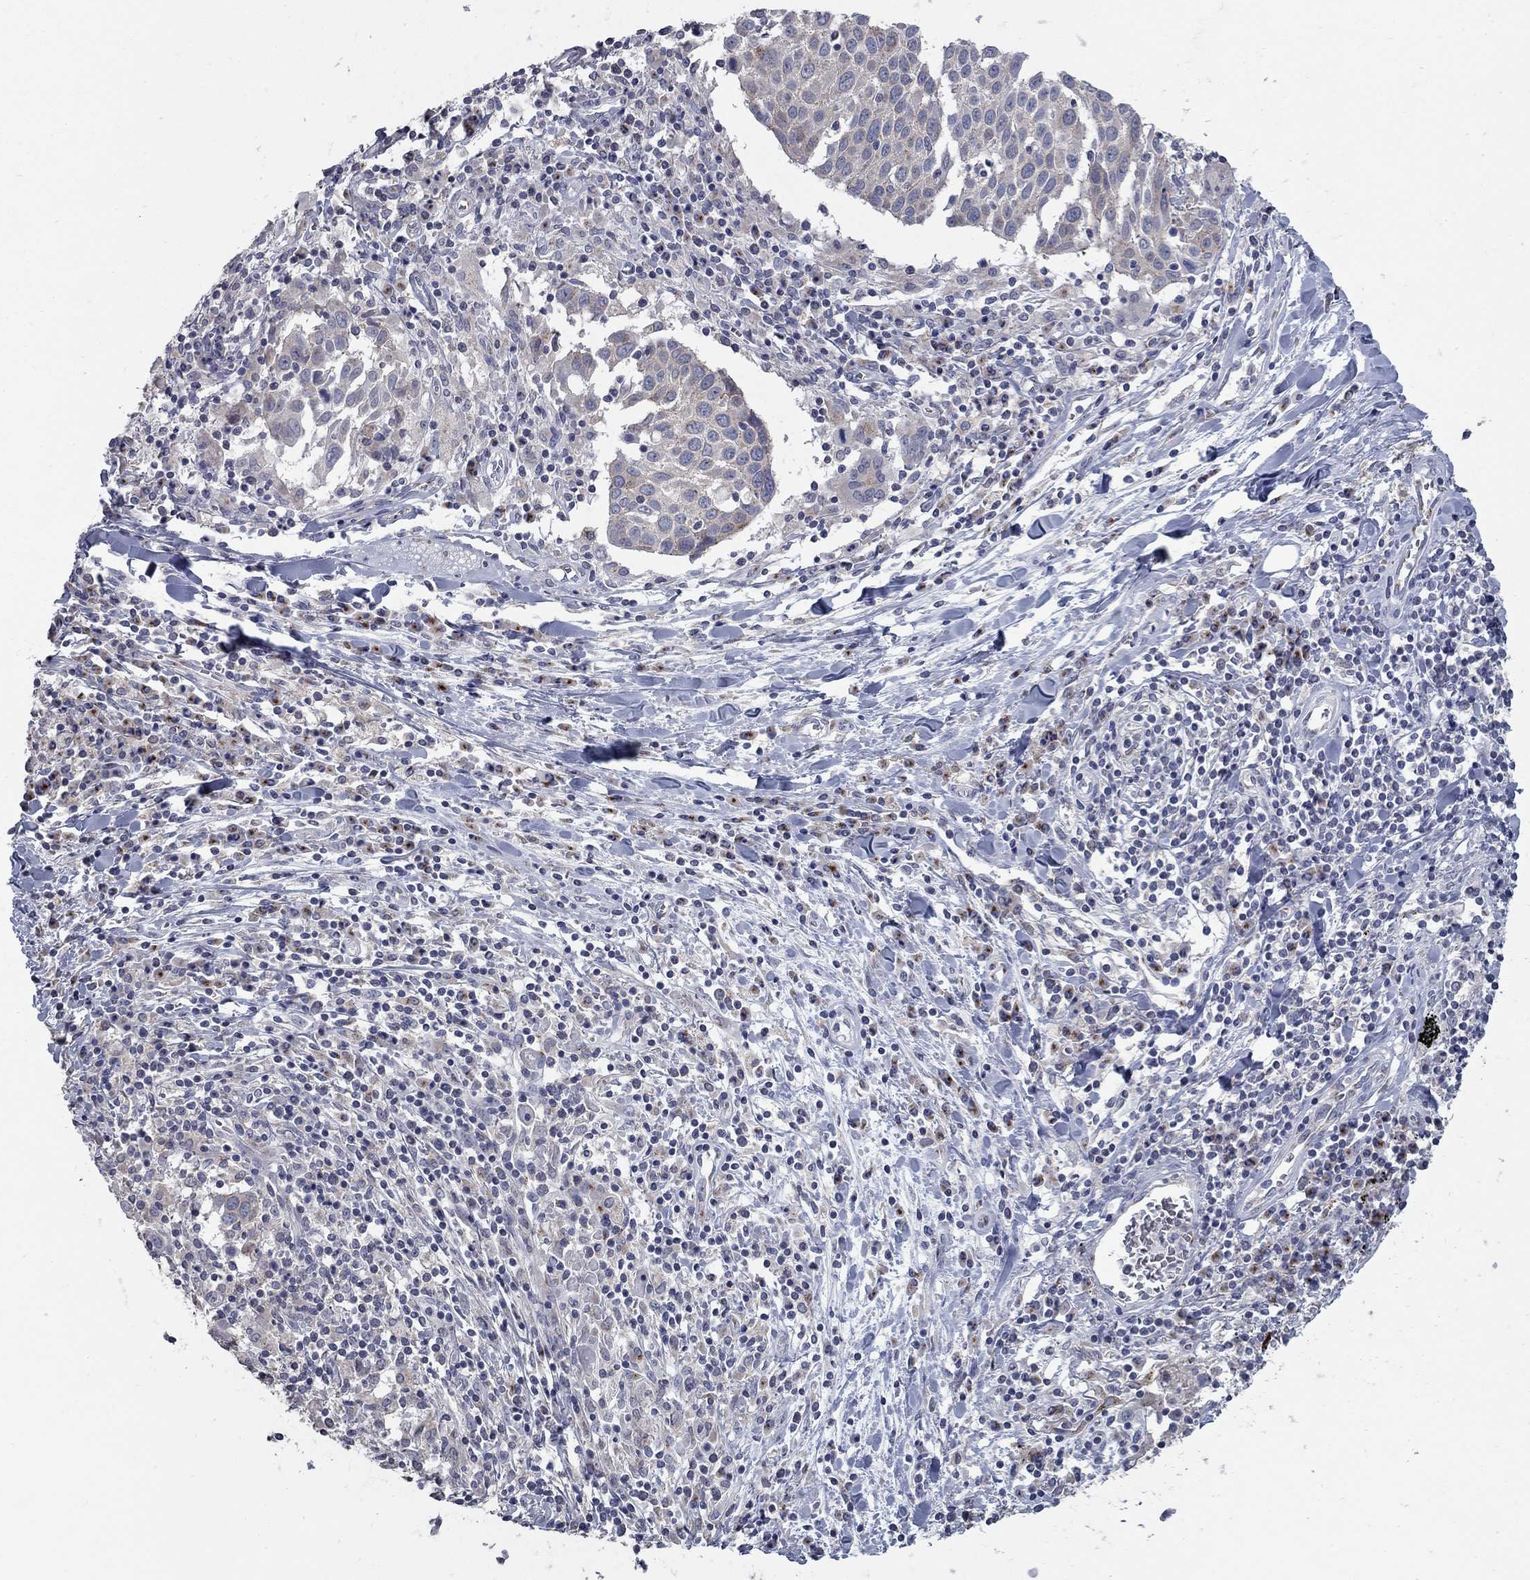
{"staining": {"intensity": "weak", "quantity": "25%-75%", "location": "cytoplasmic/membranous"}, "tissue": "lung cancer", "cell_type": "Tumor cells", "image_type": "cancer", "snomed": [{"axis": "morphology", "description": "Squamous cell carcinoma, NOS"}, {"axis": "topography", "description": "Lung"}], "caption": "Tumor cells exhibit low levels of weak cytoplasmic/membranous expression in about 25%-75% of cells in lung cancer.", "gene": "KIAA0319L", "patient": {"sex": "male", "age": 57}}